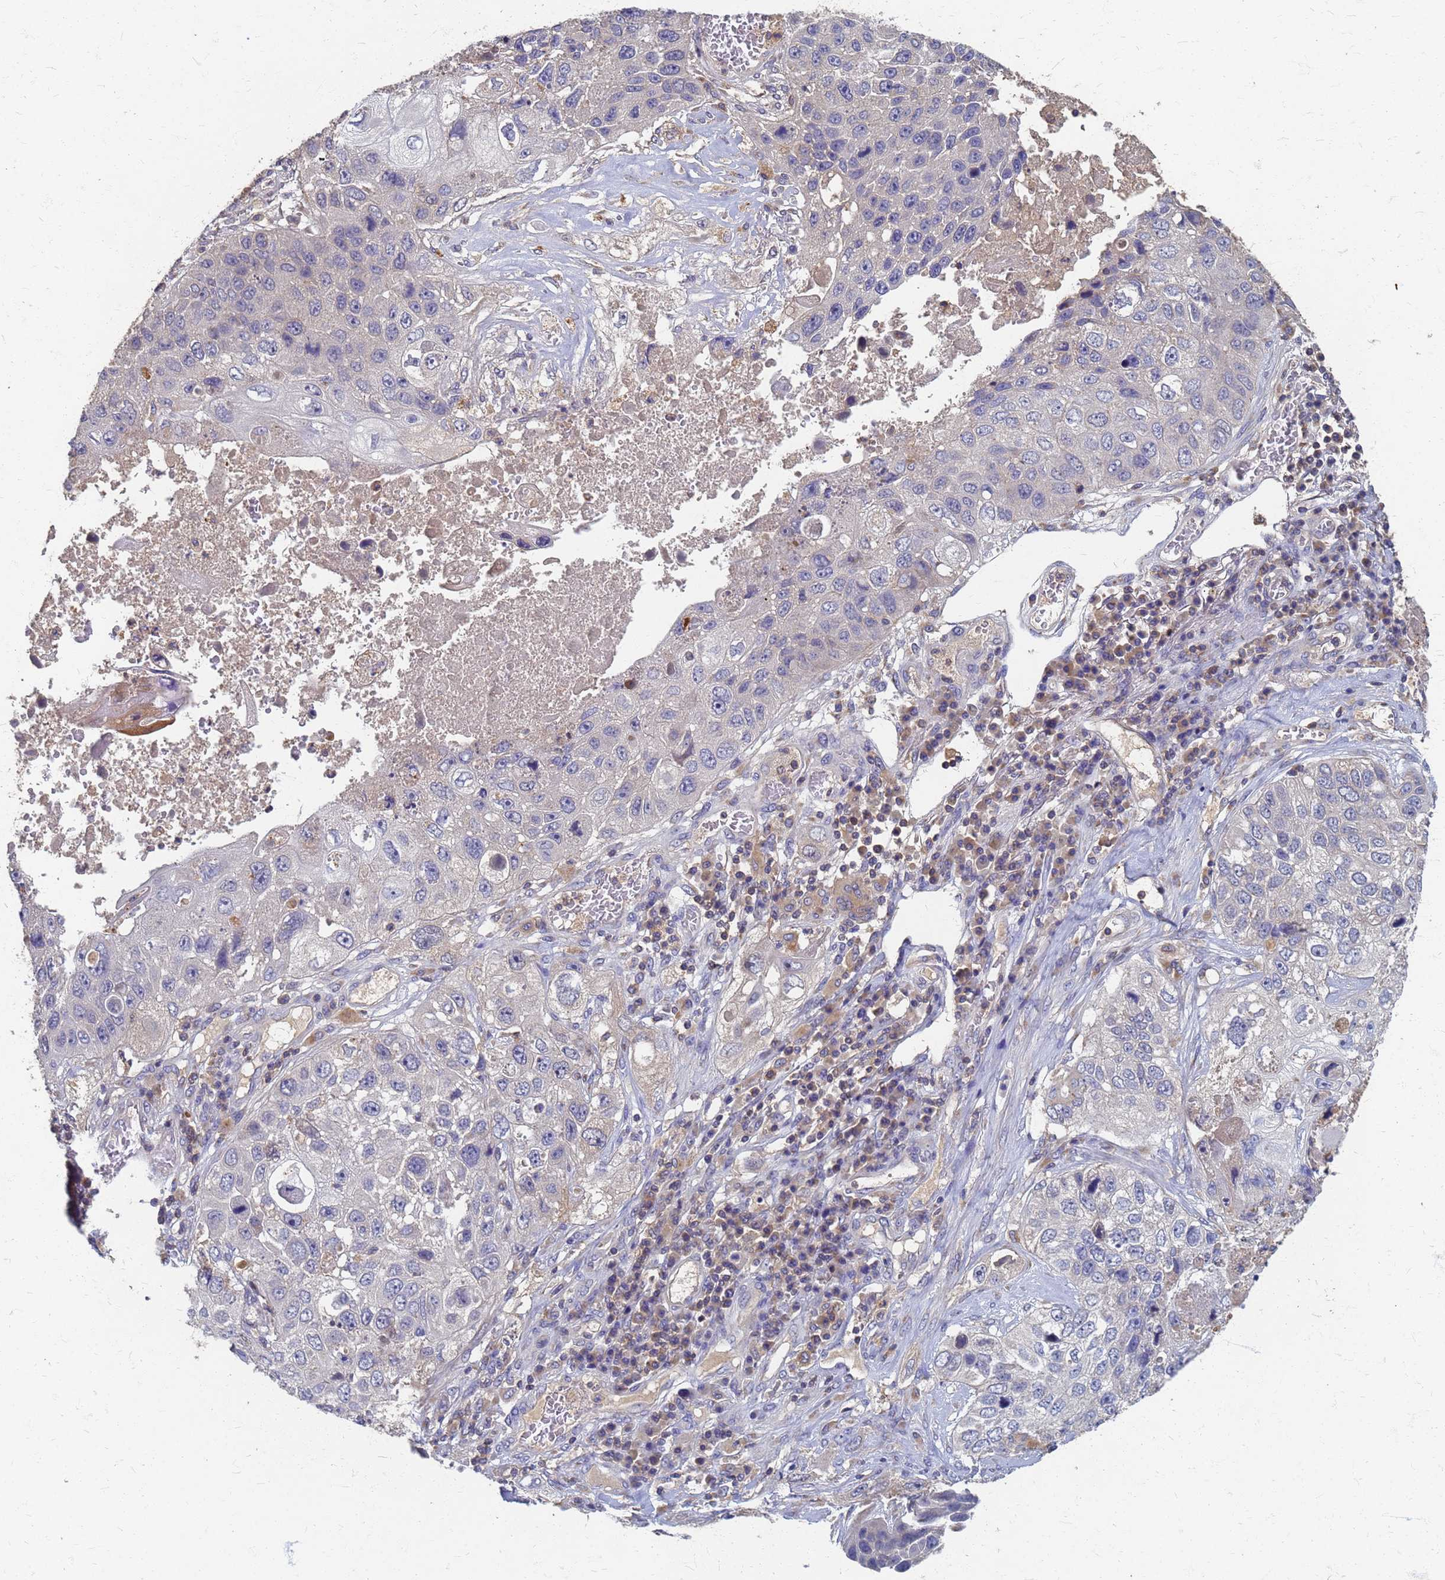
{"staining": {"intensity": "negative", "quantity": "none", "location": "none"}, "tissue": "lung cancer", "cell_type": "Tumor cells", "image_type": "cancer", "snomed": [{"axis": "morphology", "description": "Squamous cell carcinoma, NOS"}, {"axis": "topography", "description": "Lung"}], "caption": "Histopathology image shows no significant protein staining in tumor cells of lung cancer.", "gene": "KRCC1", "patient": {"sex": "male", "age": 61}}